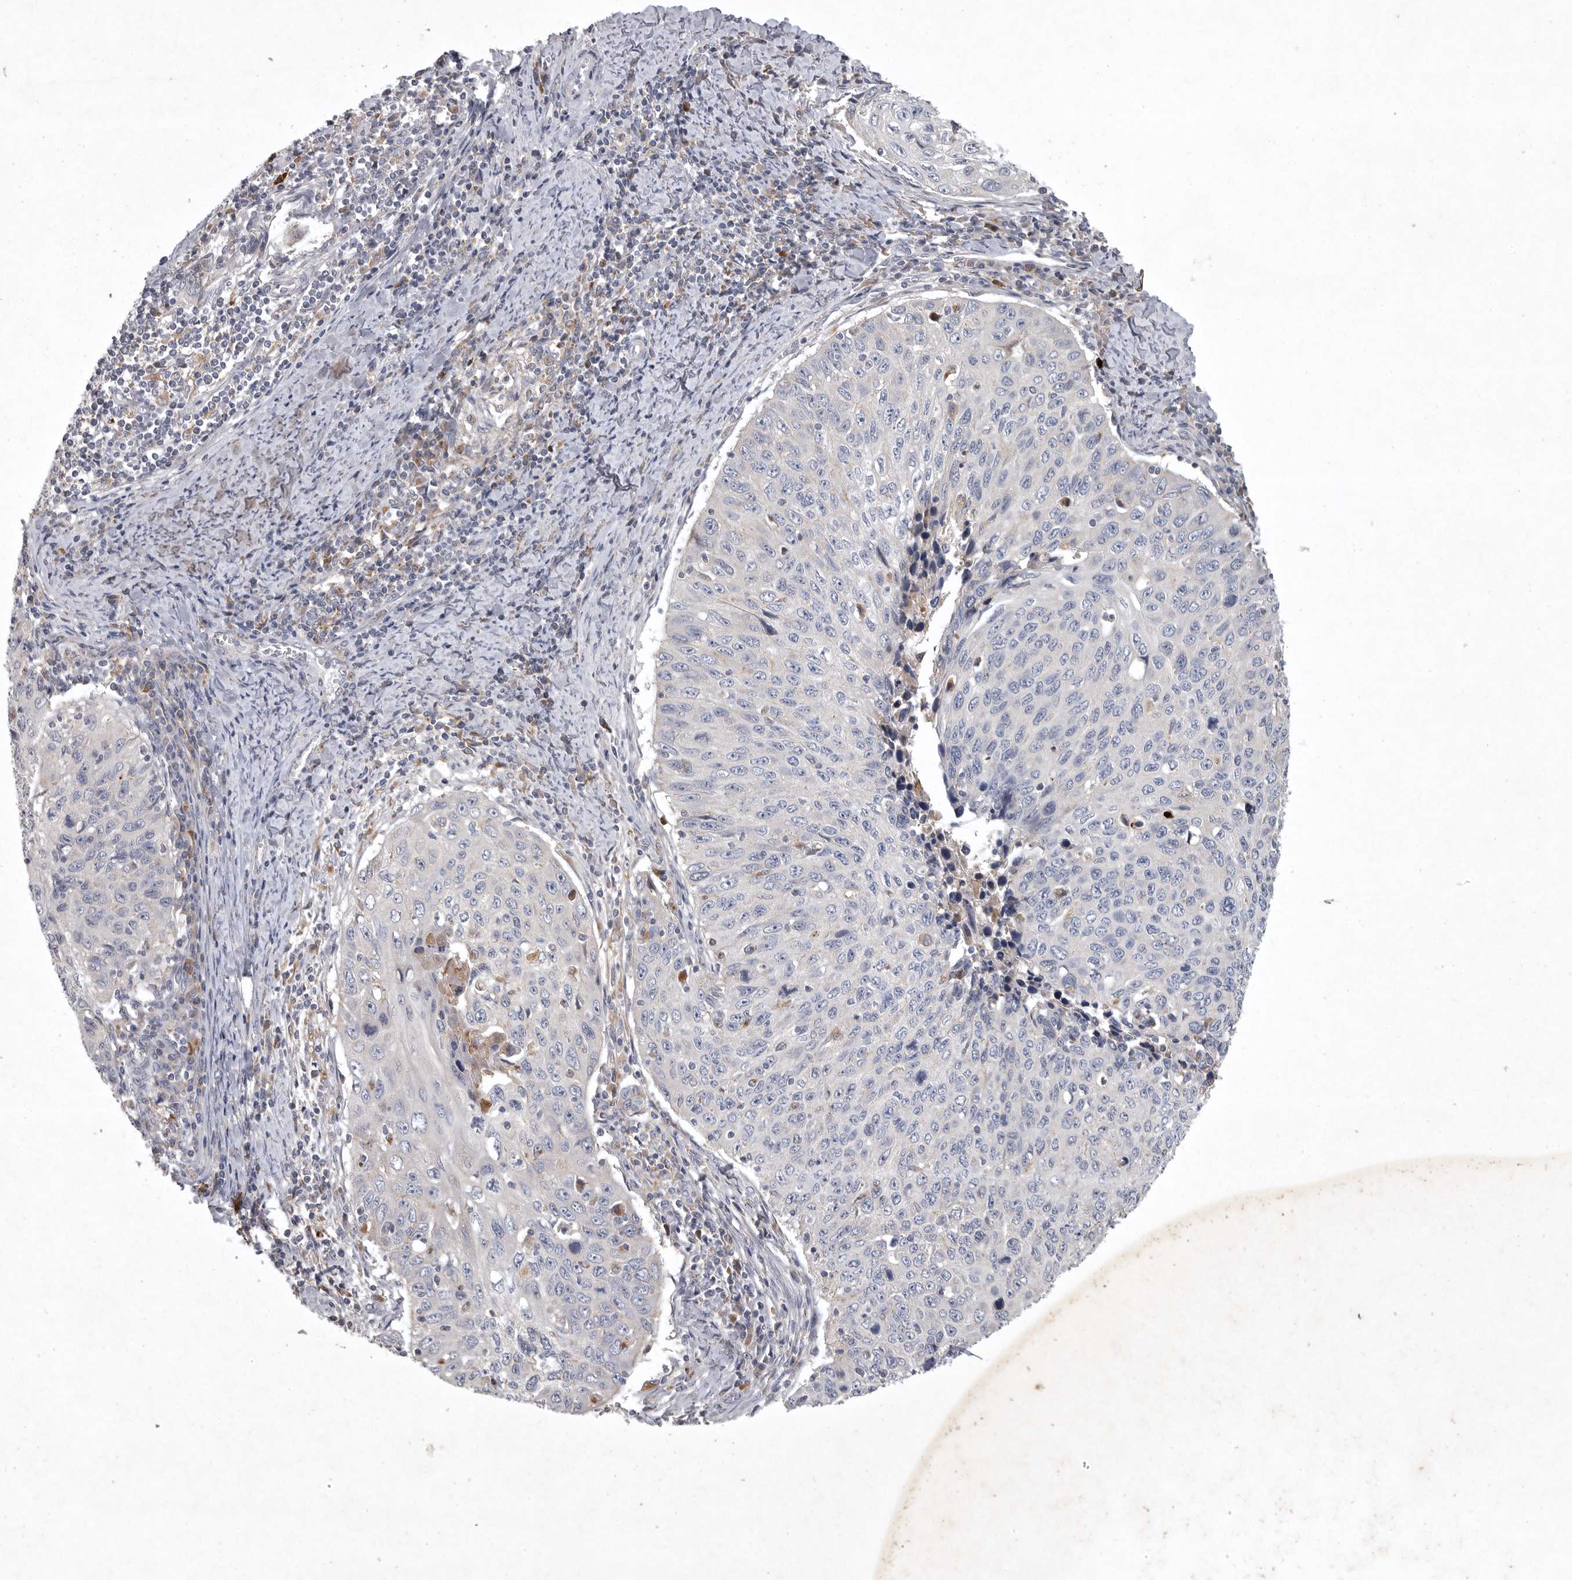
{"staining": {"intensity": "negative", "quantity": "none", "location": "none"}, "tissue": "cervical cancer", "cell_type": "Tumor cells", "image_type": "cancer", "snomed": [{"axis": "morphology", "description": "Squamous cell carcinoma, NOS"}, {"axis": "topography", "description": "Cervix"}], "caption": "An IHC photomicrograph of cervical cancer (squamous cell carcinoma) is shown. There is no staining in tumor cells of cervical cancer (squamous cell carcinoma).", "gene": "LAMTOR3", "patient": {"sex": "female", "age": 53}}